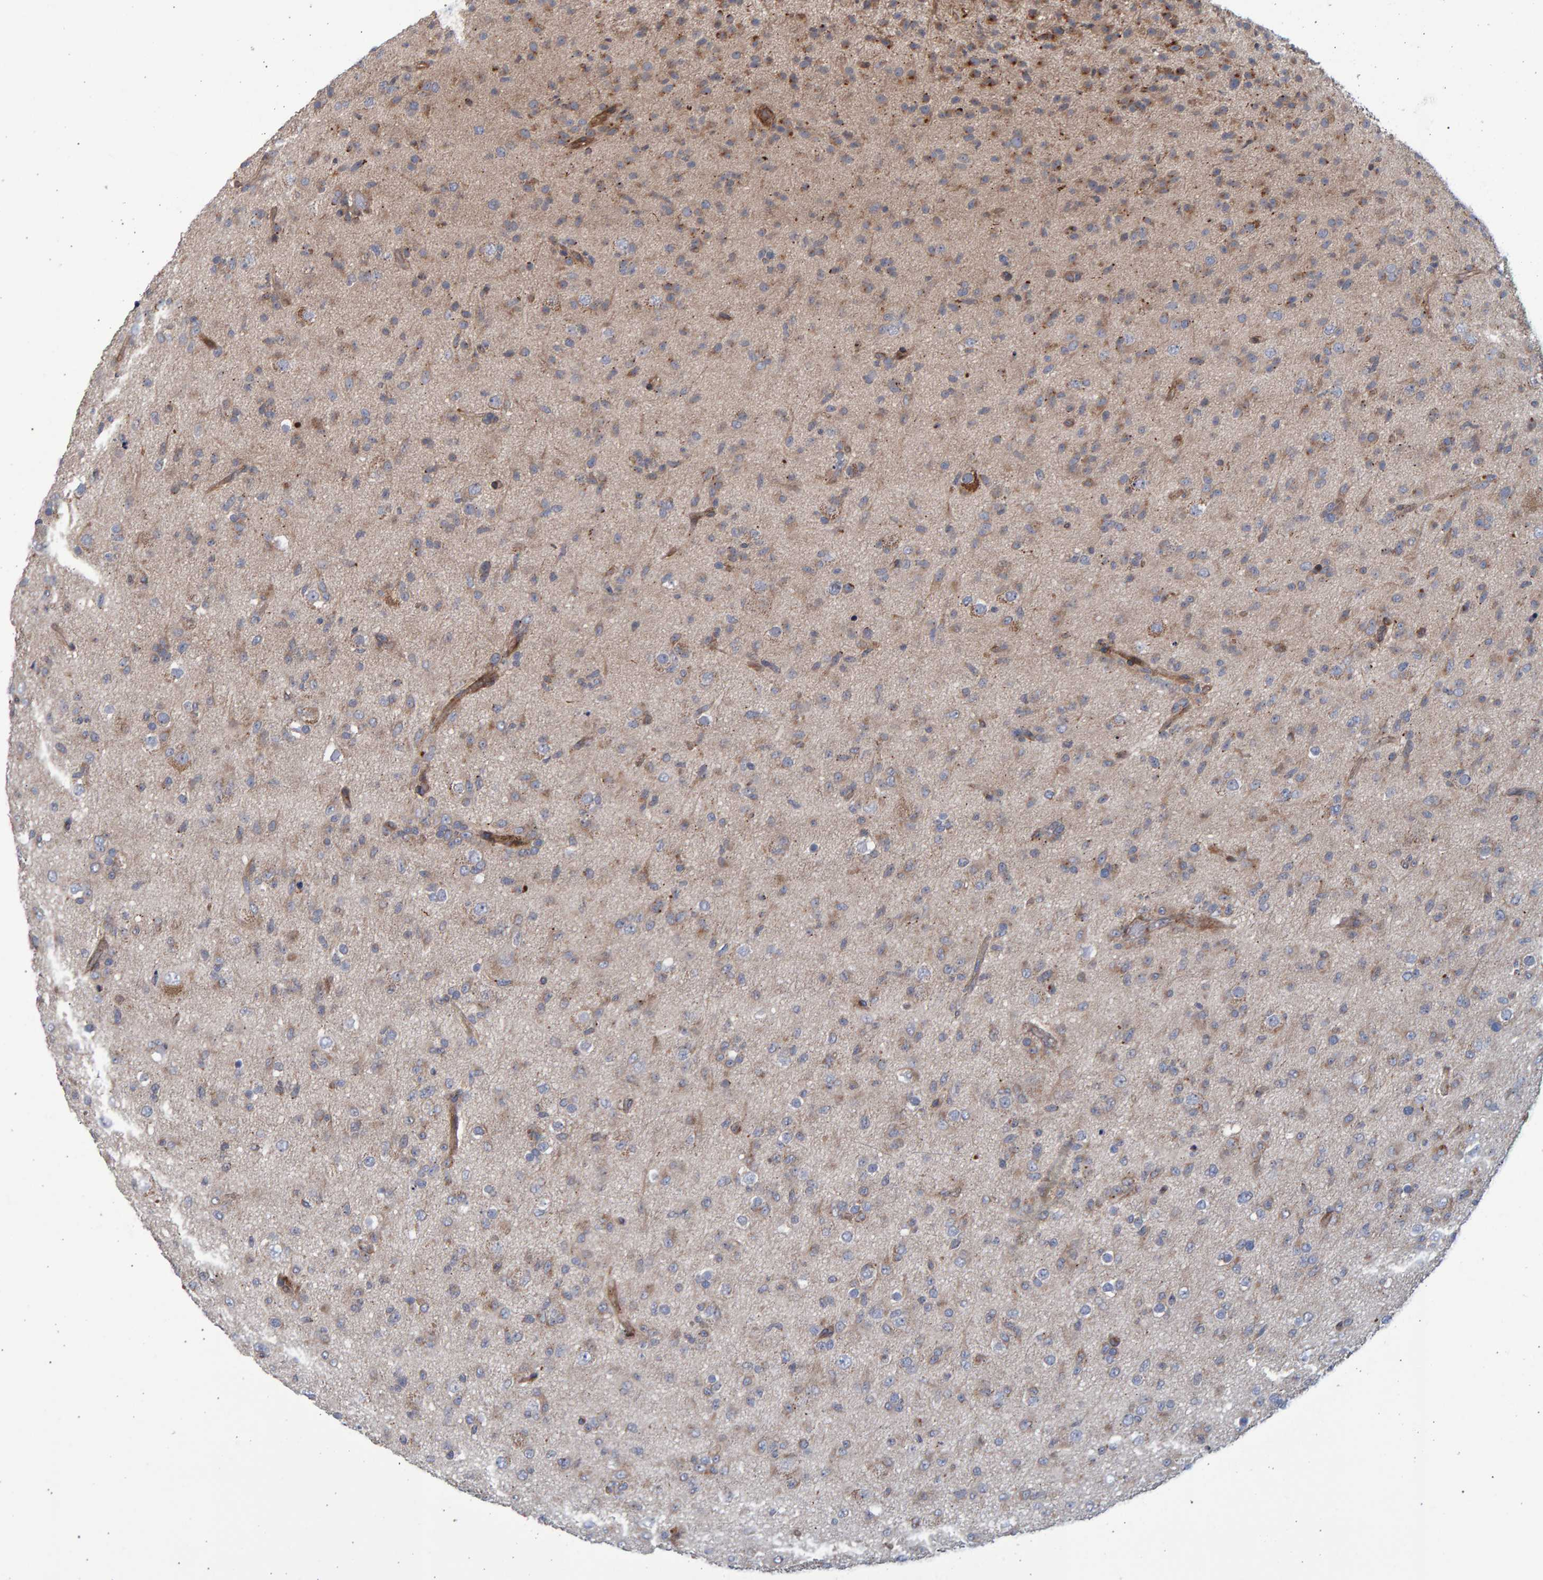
{"staining": {"intensity": "weak", "quantity": "25%-75%", "location": "cytoplasmic/membranous"}, "tissue": "glioma", "cell_type": "Tumor cells", "image_type": "cancer", "snomed": [{"axis": "morphology", "description": "Glioma, malignant, Low grade"}, {"axis": "topography", "description": "Brain"}], "caption": "Human malignant glioma (low-grade) stained for a protein (brown) shows weak cytoplasmic/membranous positive positivity in approximately 25%-75% of tumor cells.", "gene": "LRBA", "patient": {"sex": "male", "age": 65}}